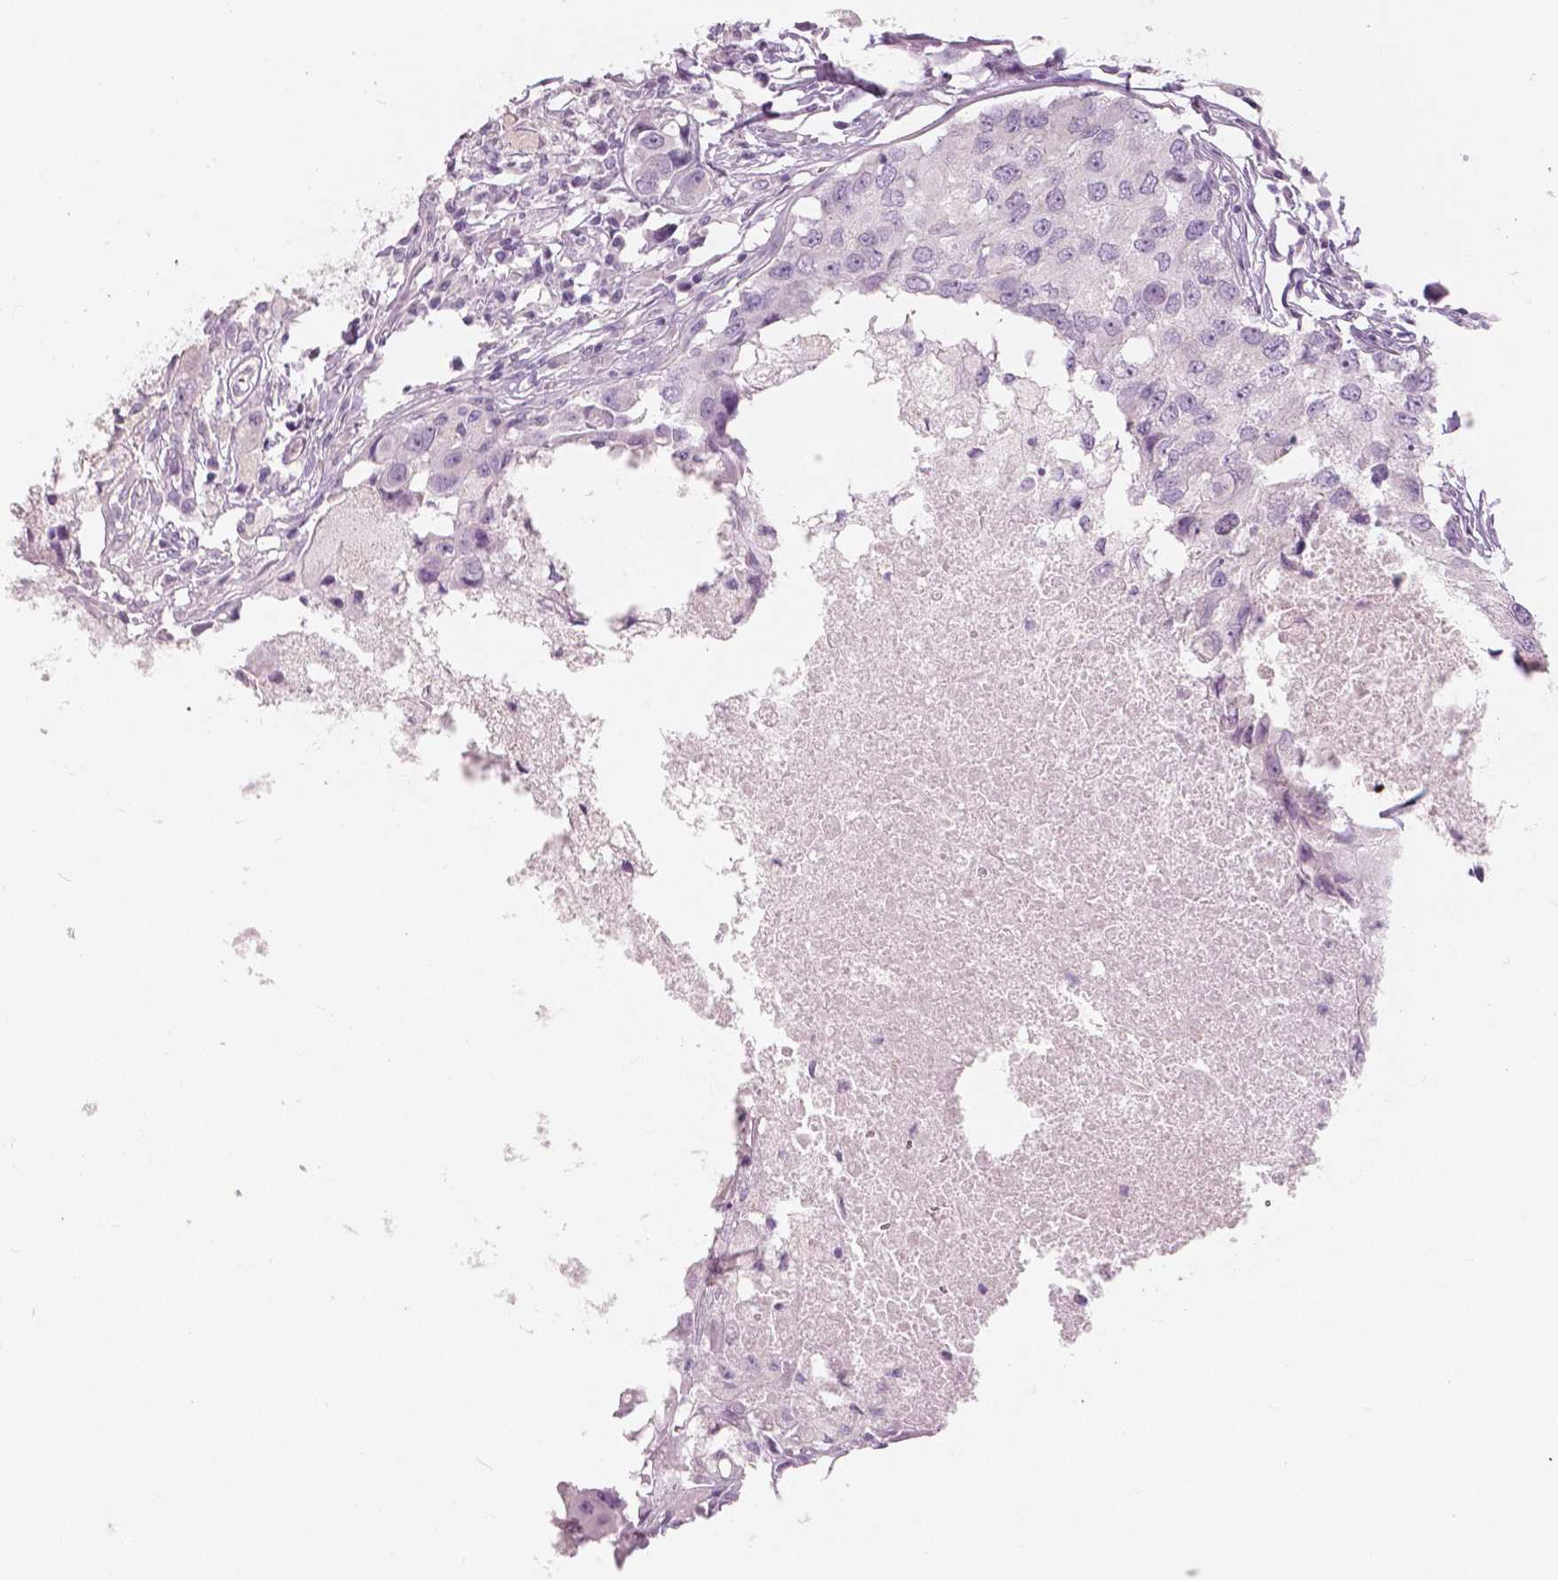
{"staining": {"intensity": "negative", "quantity": "none", "location": "none"}, "tissue": "breast cancer", "cell_type": "Tumor cells", "image_type": "cancer", "snomed": [{"axis": "morphology", "description": "Duct carcinoma"}, {"axis": "topography", "description": "Breast"}], "caption": "This is an immunohistochemistry histopathology image of human invasive ductal carcinoma (breast). There is no expression in tumor cells.", "gene": "SLC24A1", "patient": {"sex": "female", "age": 27}}